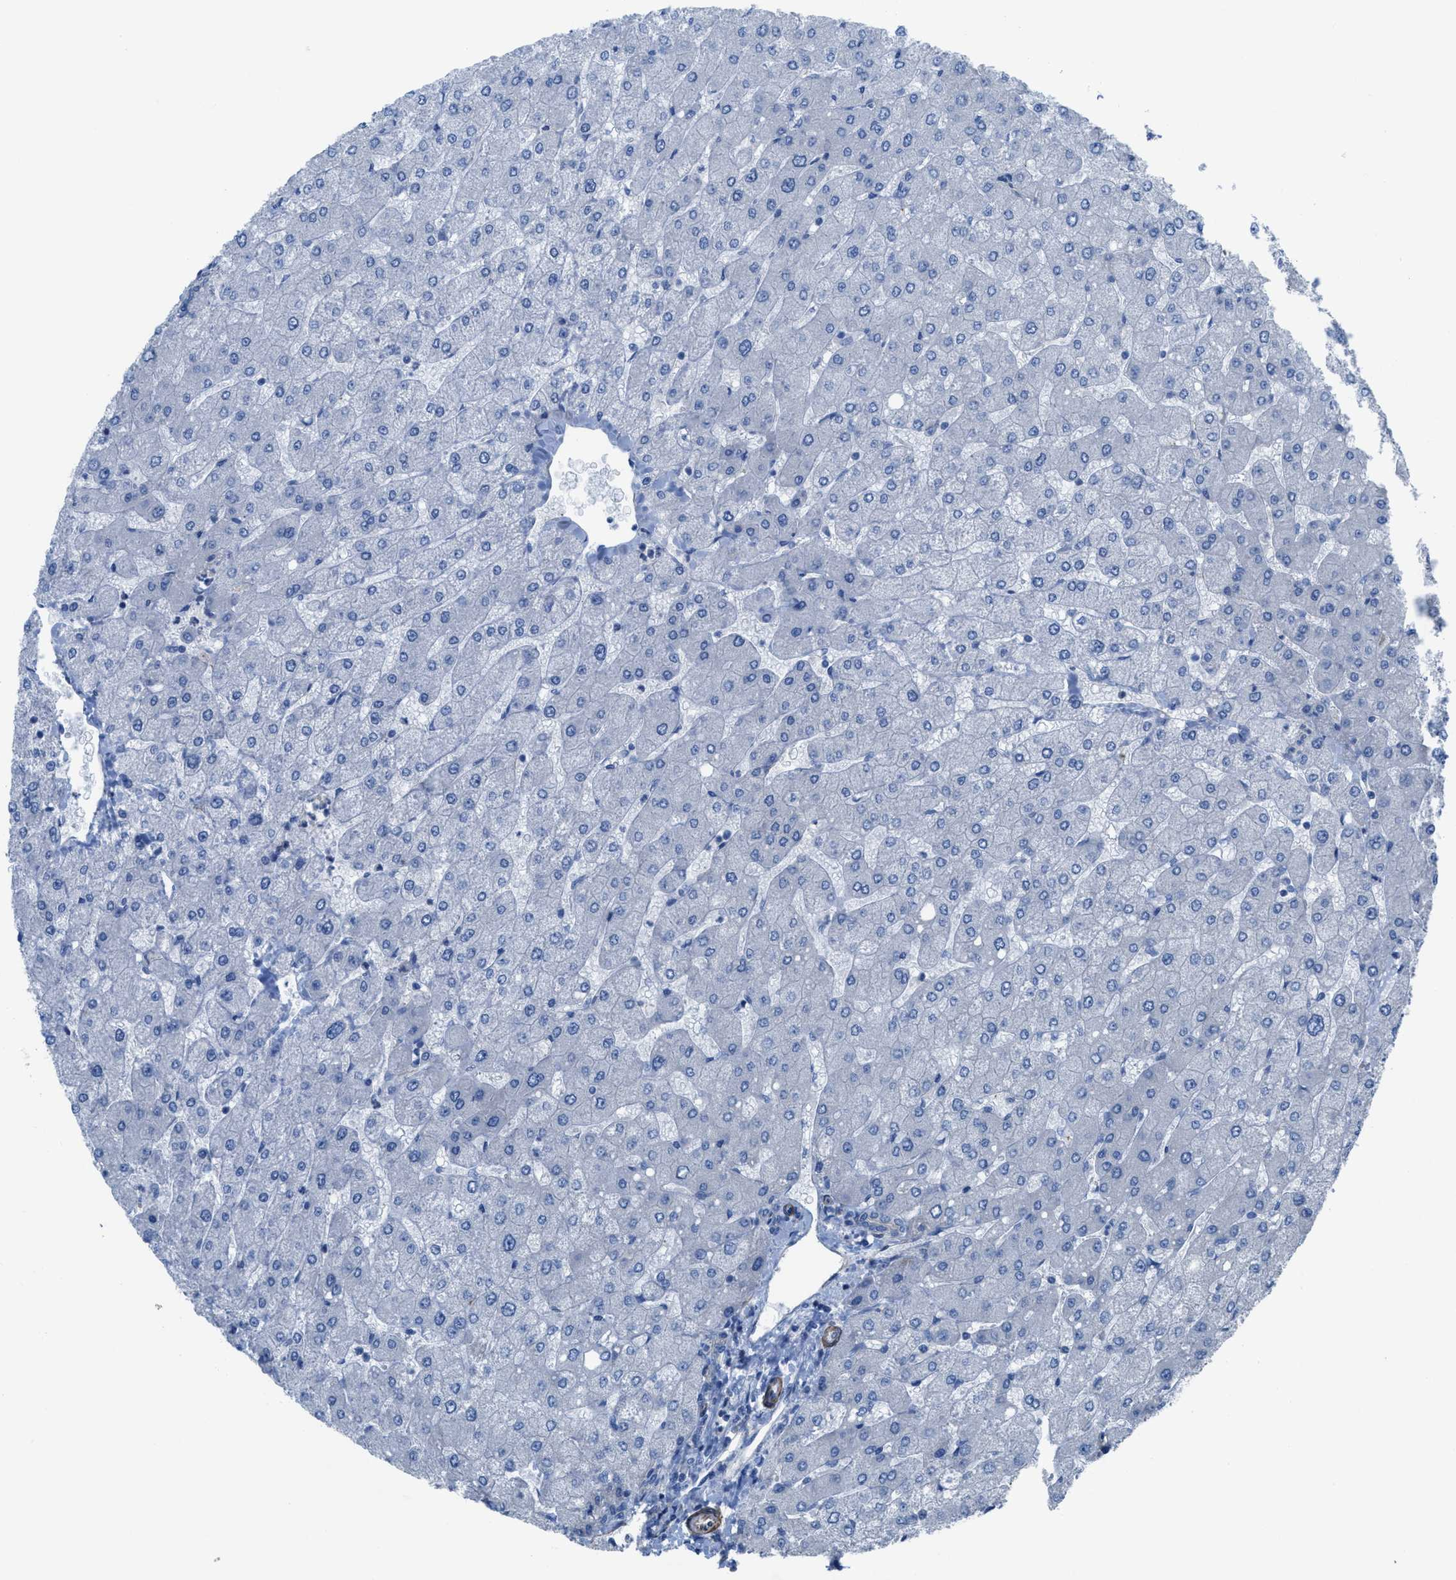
{"staining": {"intensity": "negative", "quantity": "none", "location": "none"}, "tissue": "liver", "cell_type": "Cholangiocytes", "image_type": "normal", "snomed": [{"axis": "morphology", "description": "Normal tissue, NOS"}, {"axis": "topography", "description": "Liver"}], "caption": "Protein analysis of normal liver demonstrates no significant expression in cholangiocytes. (DAB (3,3'-diaminobenzidine) IHC, high magnification).", "gene": "KCNH7", "patient": {"sex": "male", "age": 55}}